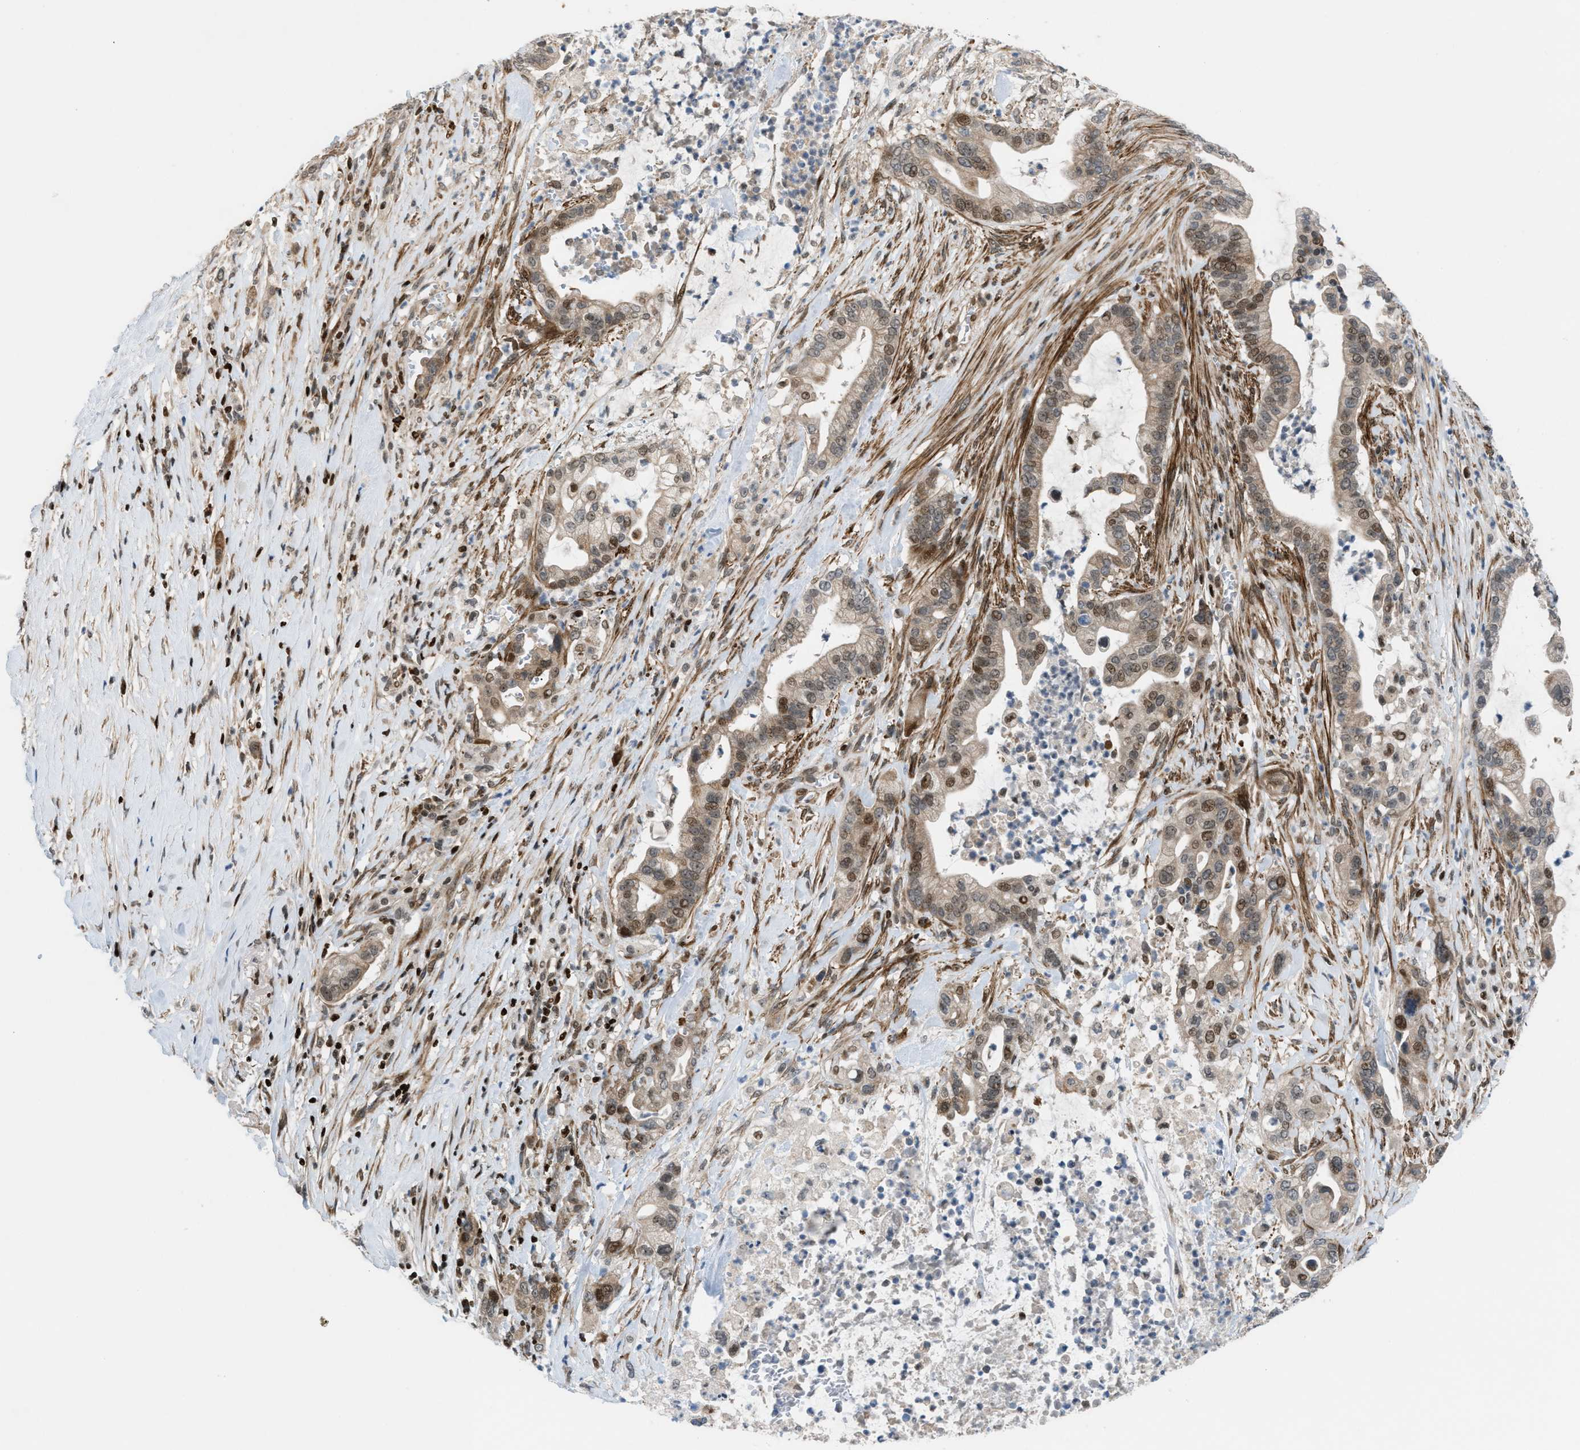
{"staining": {"intensity": "weak", "quantity": ">75%", "location": "cytoplasmic/membranous,nuclear"}, "tissue": "pancreatic cancer", "cell_type": "Tumor cells", "image_type": "cancer", "snomed": [{"axis": "morphology", "description": "Adenocarcinoma, NOS"}, {"axis": "topography", "description": "Pancreas"}], "caption": "Immunohistochemical staining of human pancreatic cancer (adenocarcinoma) demonstrates weak cytoplasmic/membranous and nuclear protein expression in approximately >75% of tumor cells.", "gene": "ZNF276", "patient": {"sex": "male", "age": 69}}